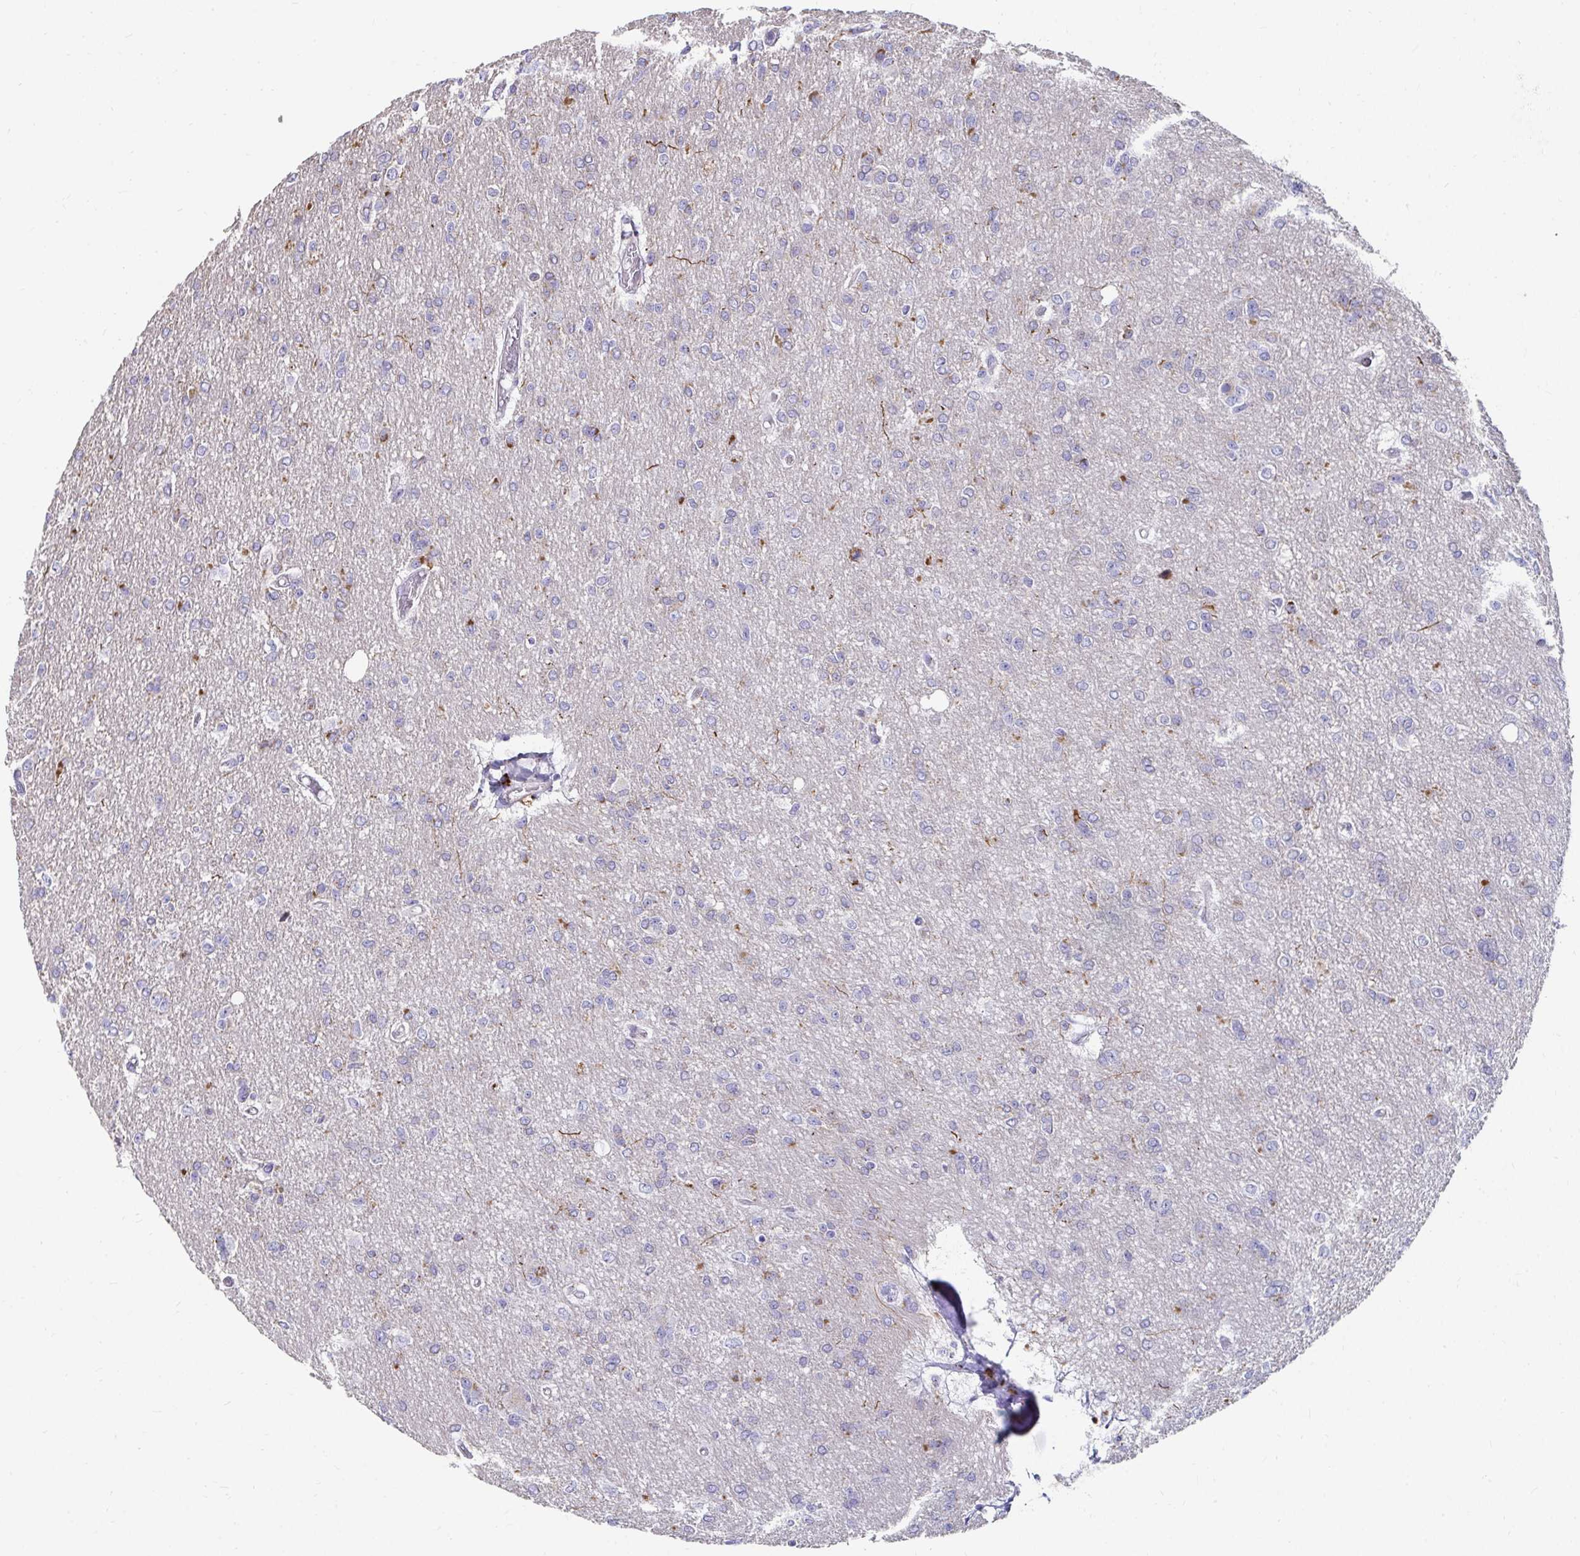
{"staining": {"intensity": "negative", "quantity": "none", "location": "none"}, "tissue": "glioma", "cell_type": "Tumor cells", "image_type": "cancer", "snomed": [{"axis": "morphology", "description": "Glioma, malignant, Low grade"}, {"axis": "topography", "description": "Brain"}], "caption": "Image shows no protein expression in tumor cells of malignant low-grade glioma tissue.", "gene": "EXOC5", "patient": {"sex": "male", "age": 26}}